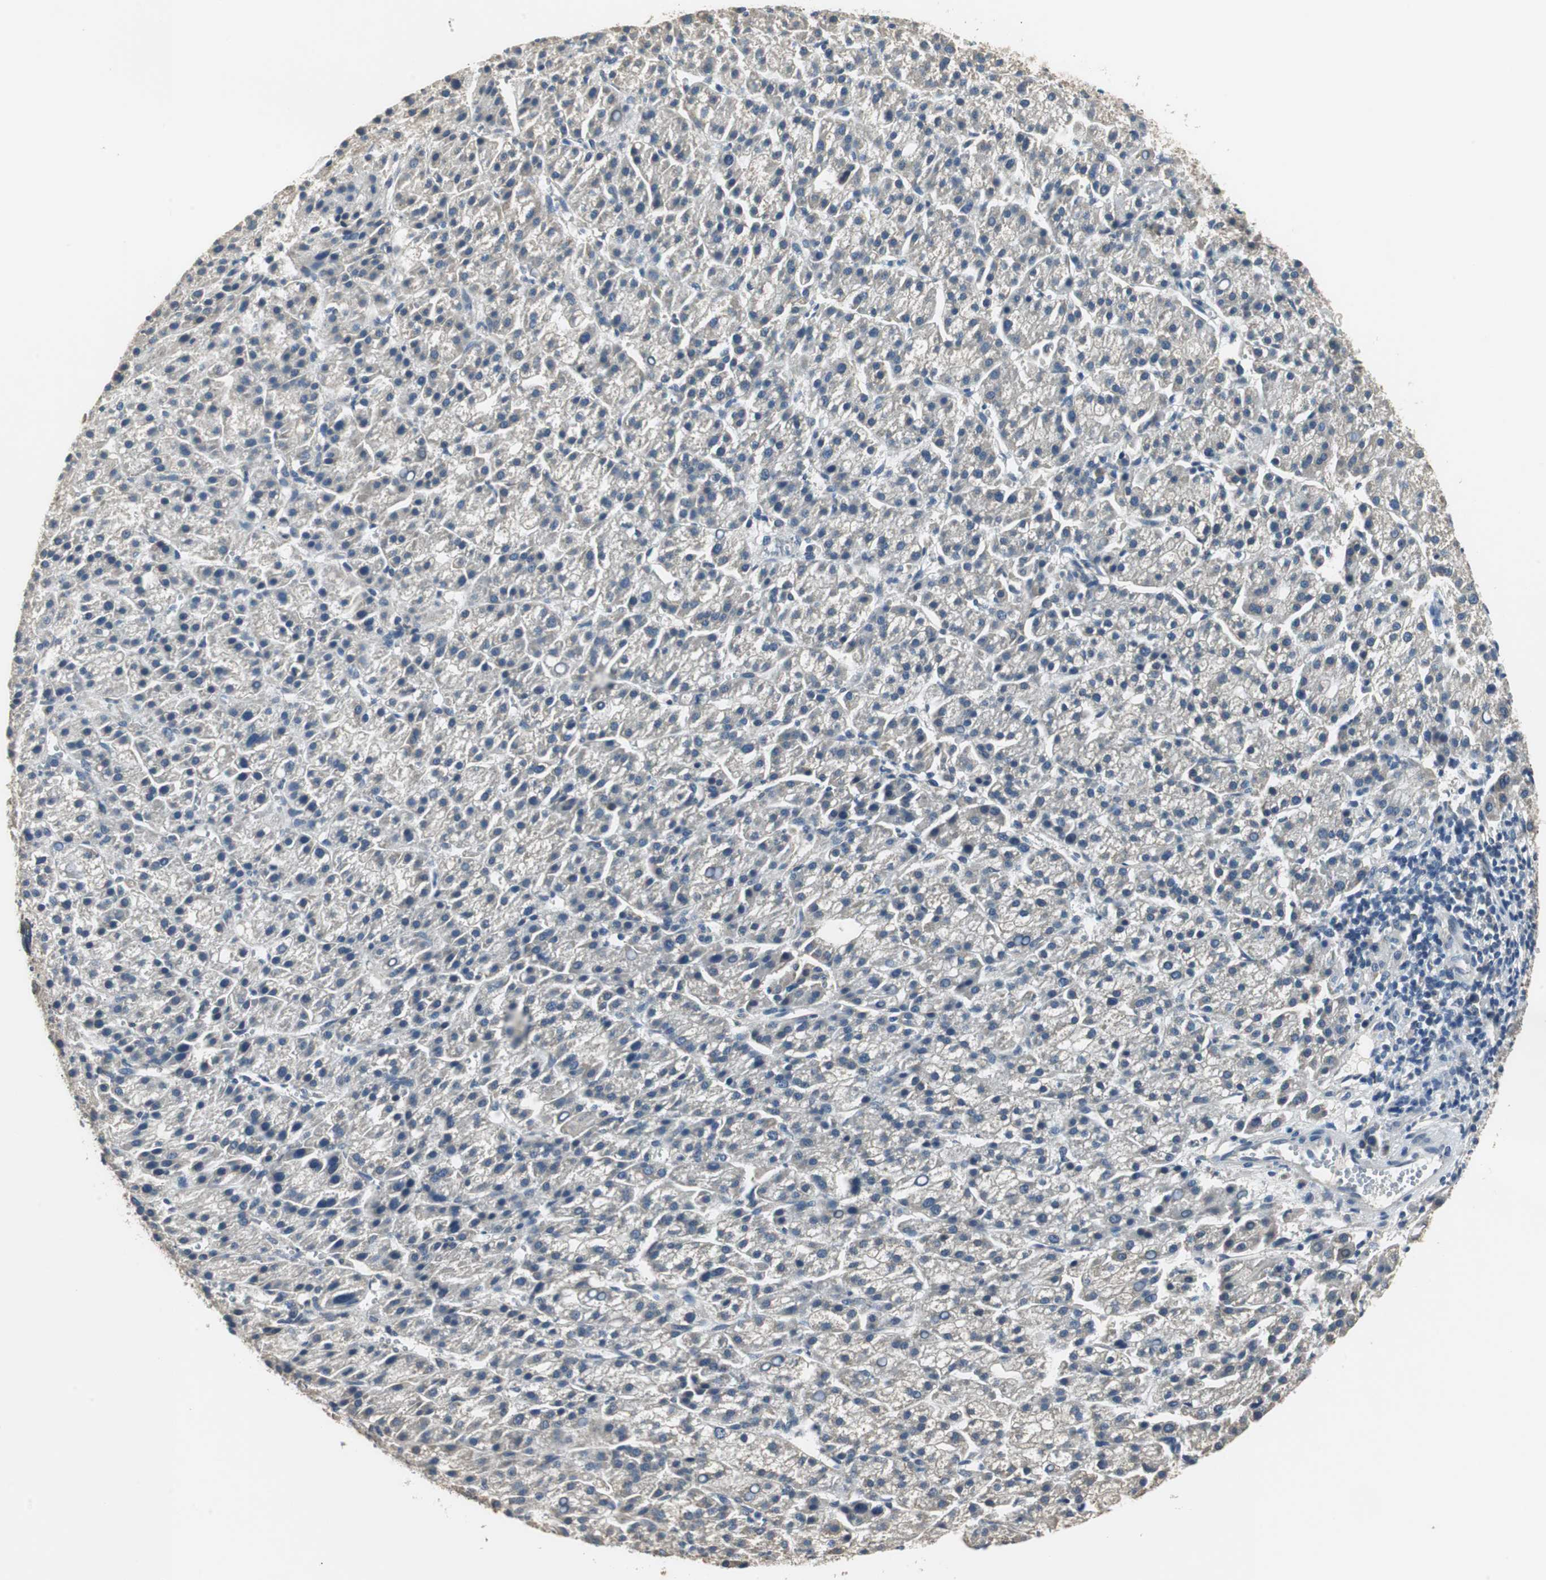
{"staining": {"intensity": "weak", "quantity": "<25%", "location": "cytoplasmic/membranous"}, "tissue": "liver cancer", "cell_type": "Tumor cells", "image_type": "cancer", "snomed": [{"axis": "morphology", "description": "Carcinoma, Hepatocellular, NOS"}, {"axis": "topography", "description": "Liver"}], "caption": "This histopathology image is of liver cancer stained with IHC to label a protein in brown with the nuclei are counter-stained blue. There is no expression in tumor cells.", "gene": "MTIF2", "patient": {"sex": "female", "age": 58}}